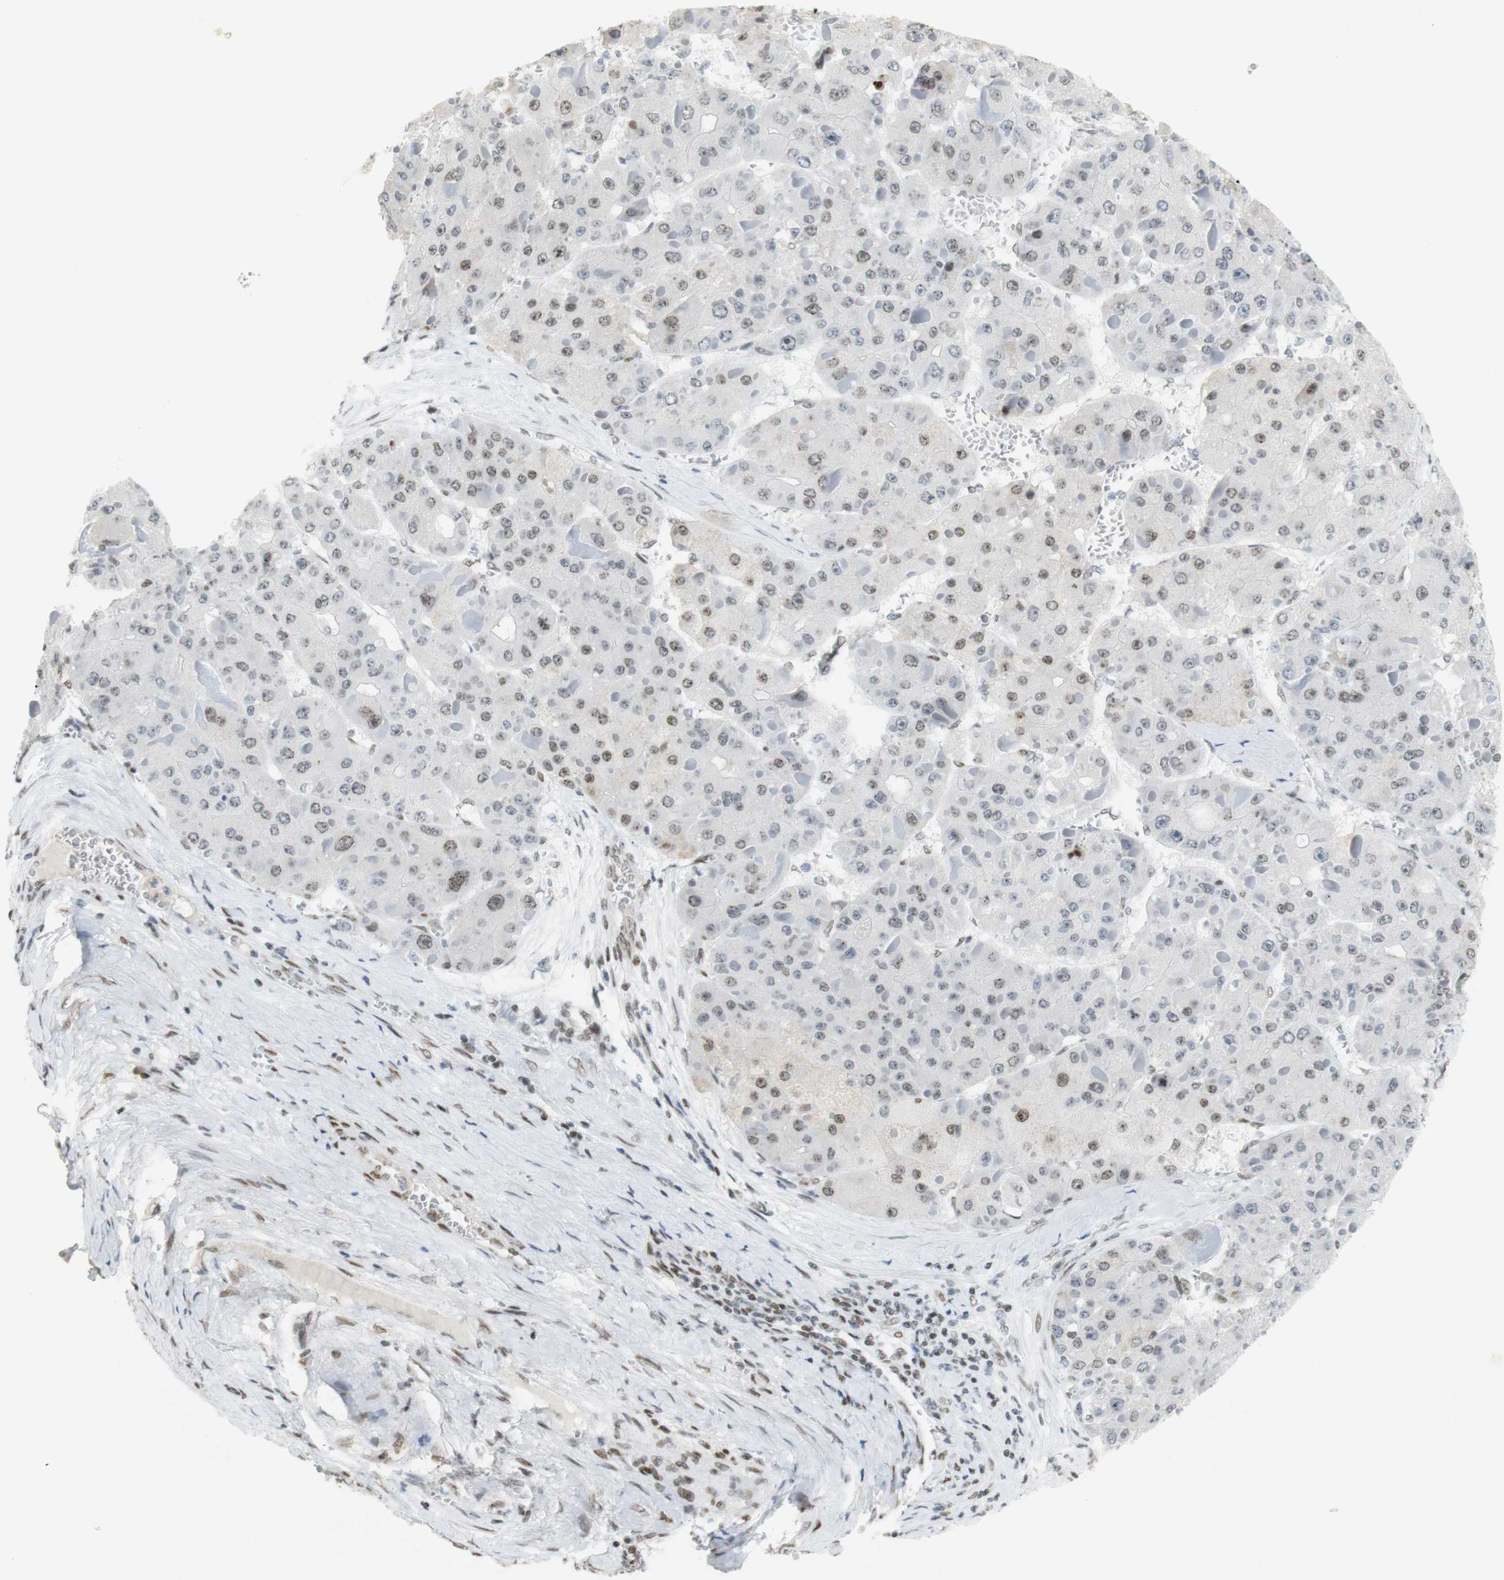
{"staining": {"intensity": "moderate", "quantity": "<25%", "location": "cytoplasmic/membranous,nuclear"}, "tissue": "liver cancer", "cell_type": "Tumor cells", "image_type": "cancer", "snomed": [{"axis": "morphology", "description": "Carcinoma, Hepatocellular, NOS"}, {"axis": "topography", "description": "Liver"}], "caption": "DAB immunohistochemical staining of human liver cancer (hepatocellular carcinoma) displays moderate cytoplasmic/membranous and nuclear protein staining in approximately <25% of tumor cells.", "gene": "BMI1", "patient": {"sex": "female", "age": 73}}